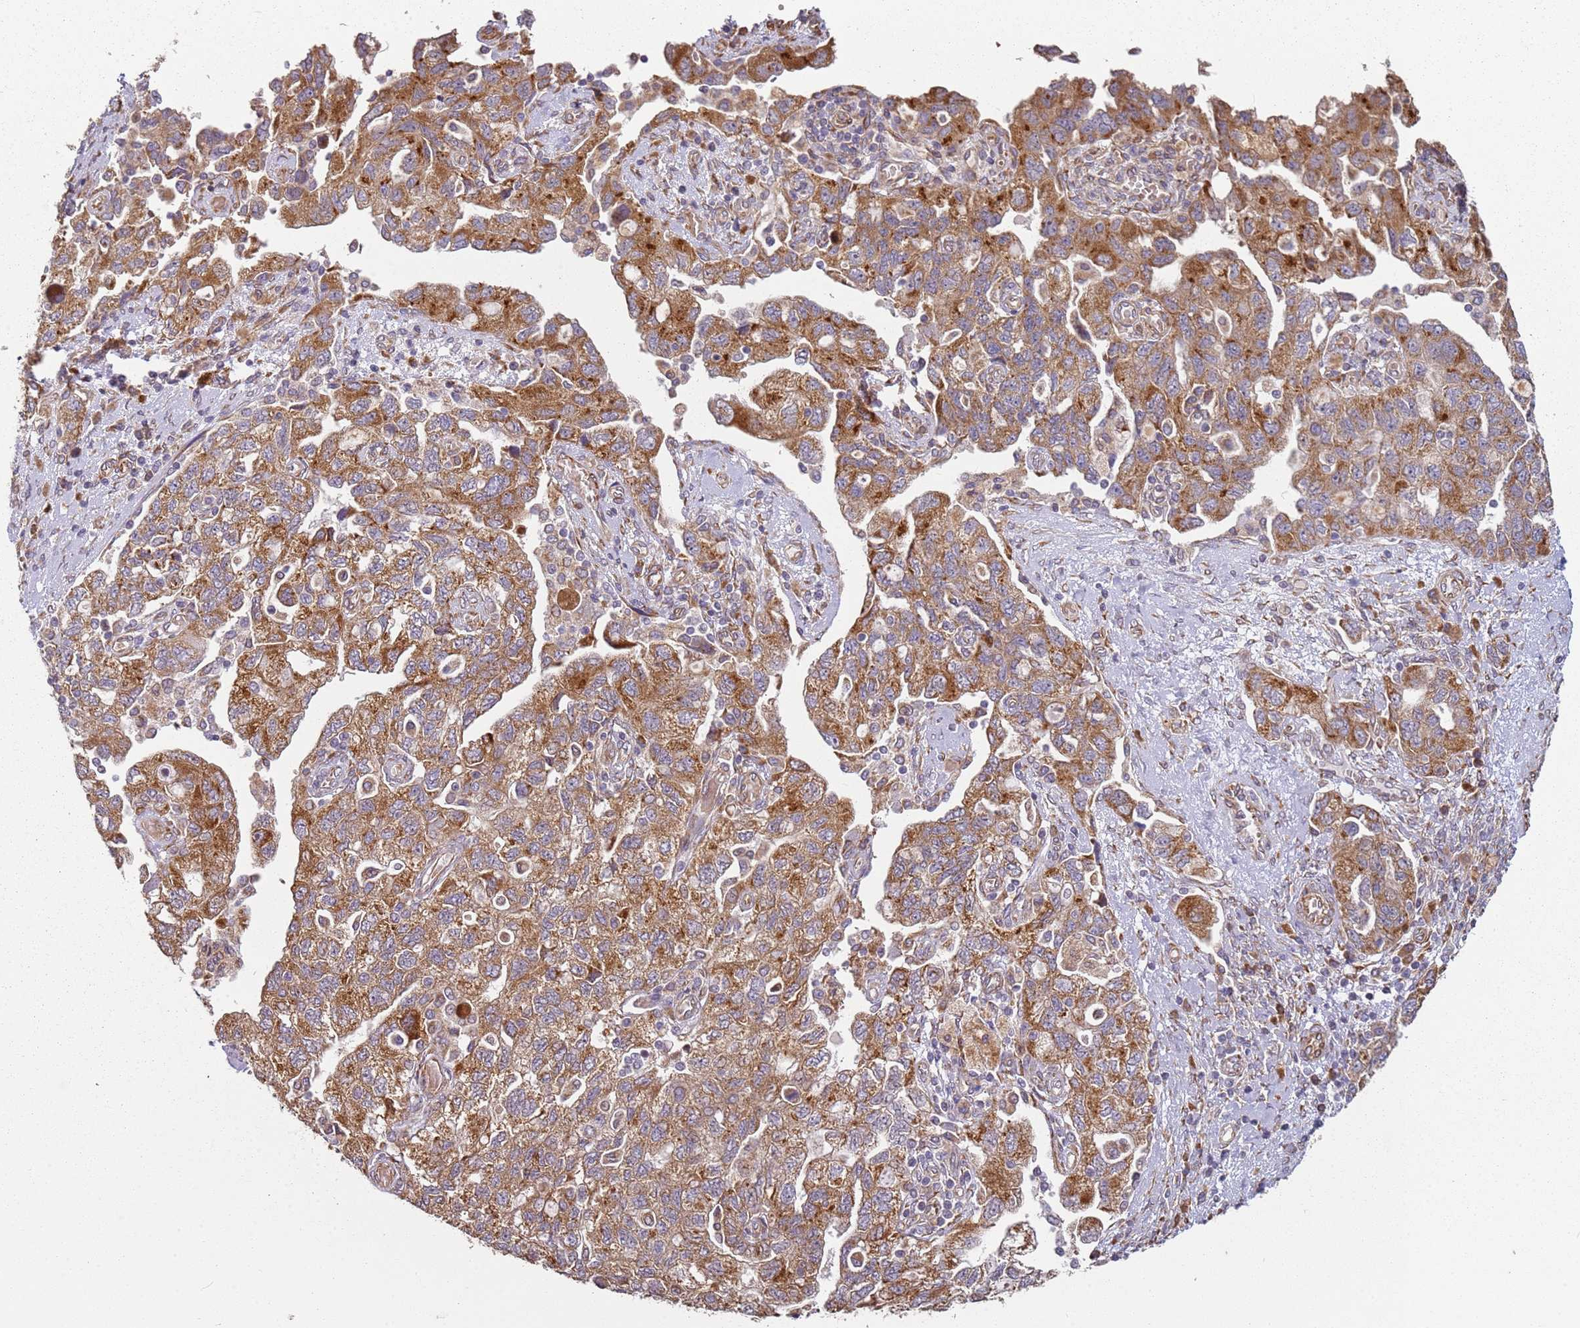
{"staining": {"intensity": "moderate", "quantity": ">75%", "location": "cytoplasmic/membranous"}, "tissue": "ovarian cancer", "cell_type": "Tumor cells", "image_type": "cancer", "snomed": [{"axis": "morphology", "description": "Carcinoma, NOS"}, {"axis": "morphology", "description": "Cystadenocarcinoma, serous, NOS"}, {"axis": "topography", "description": "Ovary"}], "caption": "Human ovarian cancer stained with a protein marker reveals moderate staining in tumor cells.", "gene": "ARFRP1", "patient": {"sex": "female", "age": 69}}